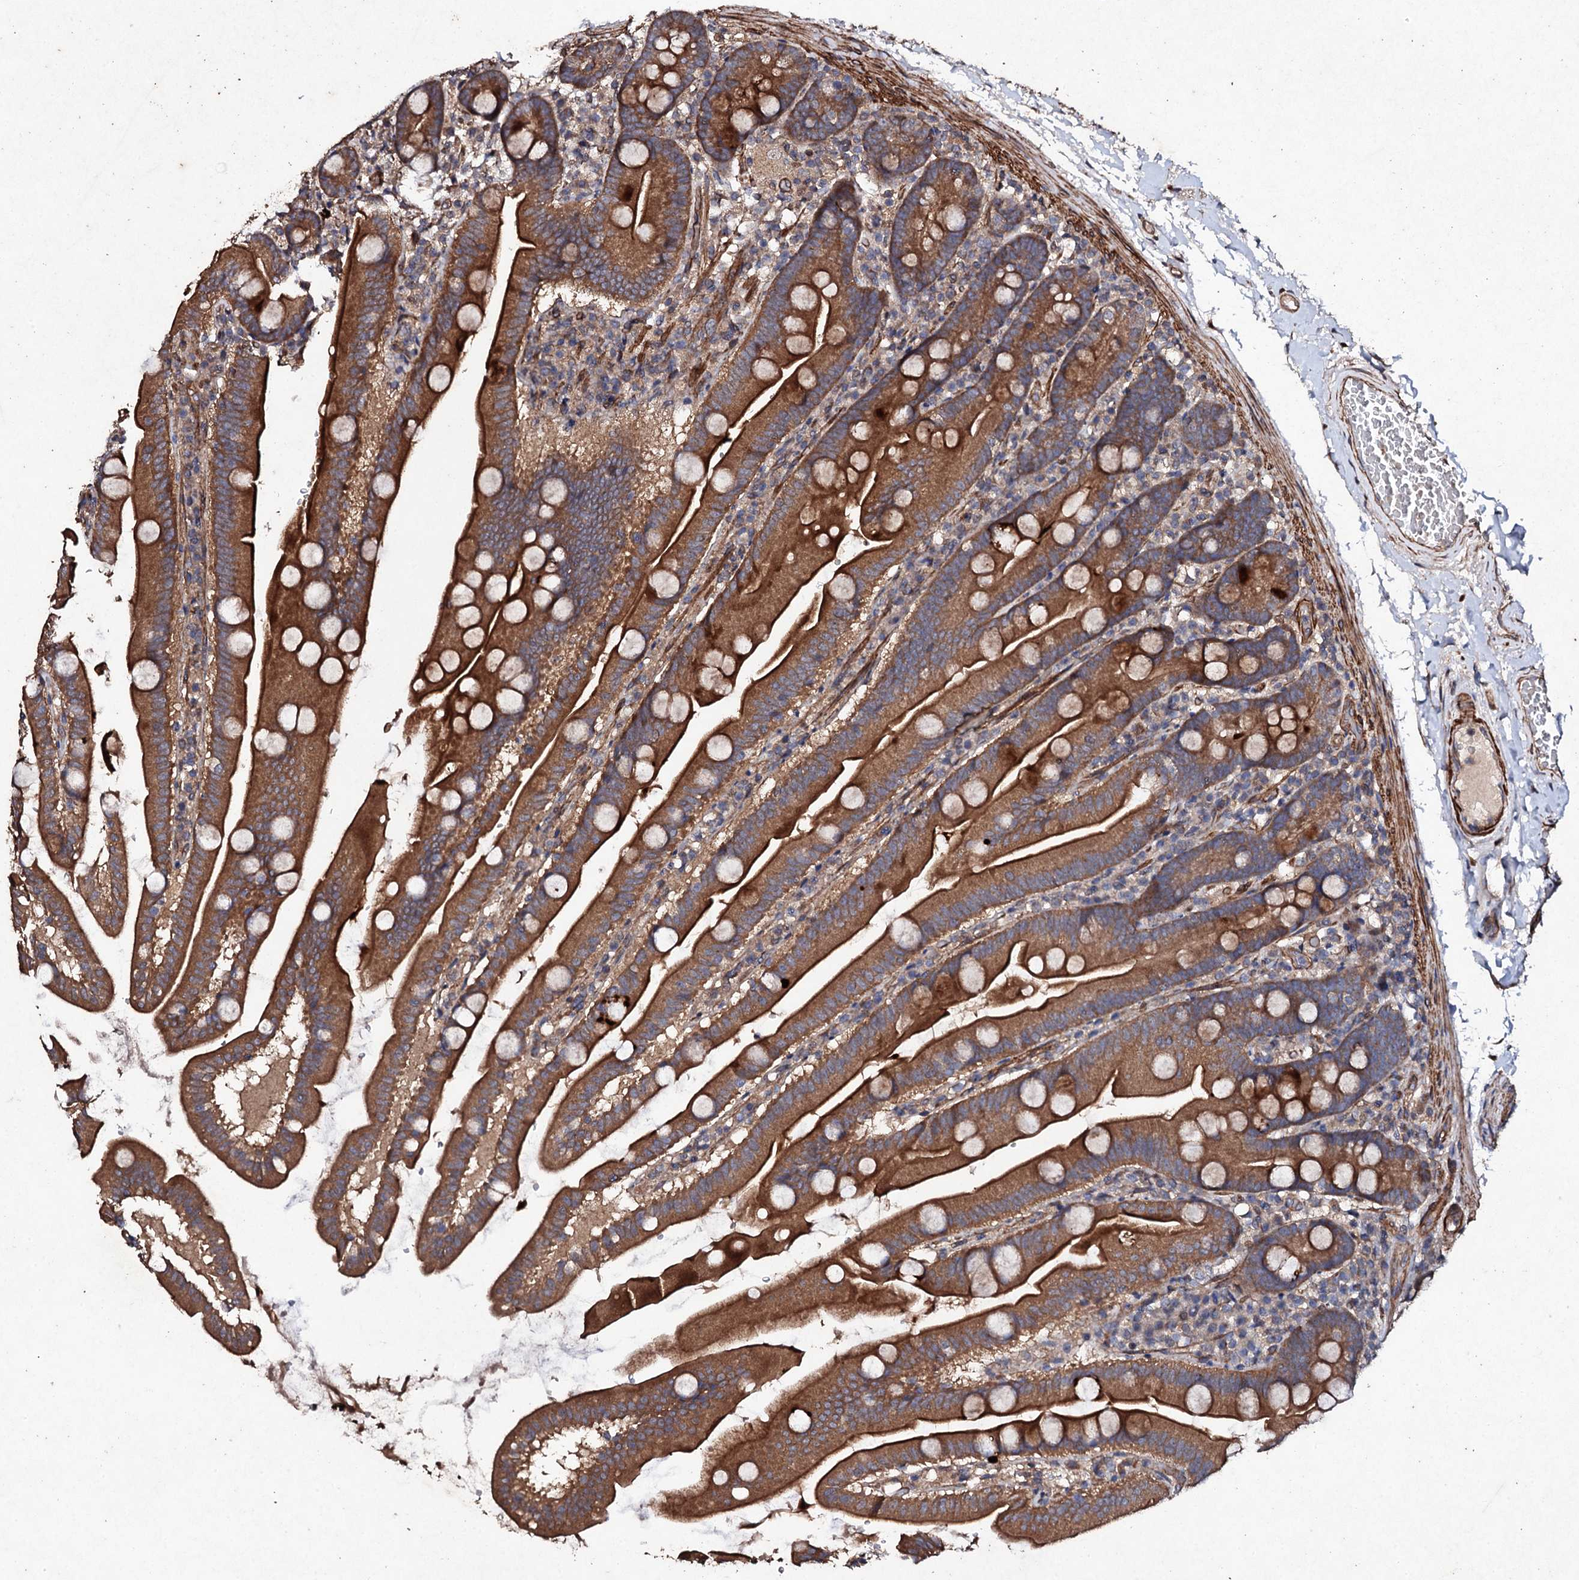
{"staining": {"intensity": "strong", "quantity": ">75%", "location": "cytoplasmic/membranous"}, "tissue": "small intestine", "cell_type": "Glandular cells", "image_type": "normal", "snomed": [{"axis": "morphology", "description": "Normal tissue, NOS"}, {"axis": "topography", "description": "Small intestine"}], "caption": "Glandular cells display strong cytoplasmic/membranous staining in about >75% of cells in normal small intestine.", "gene": "MOCOS", "patient": {"sex": "female", "age": 68}}